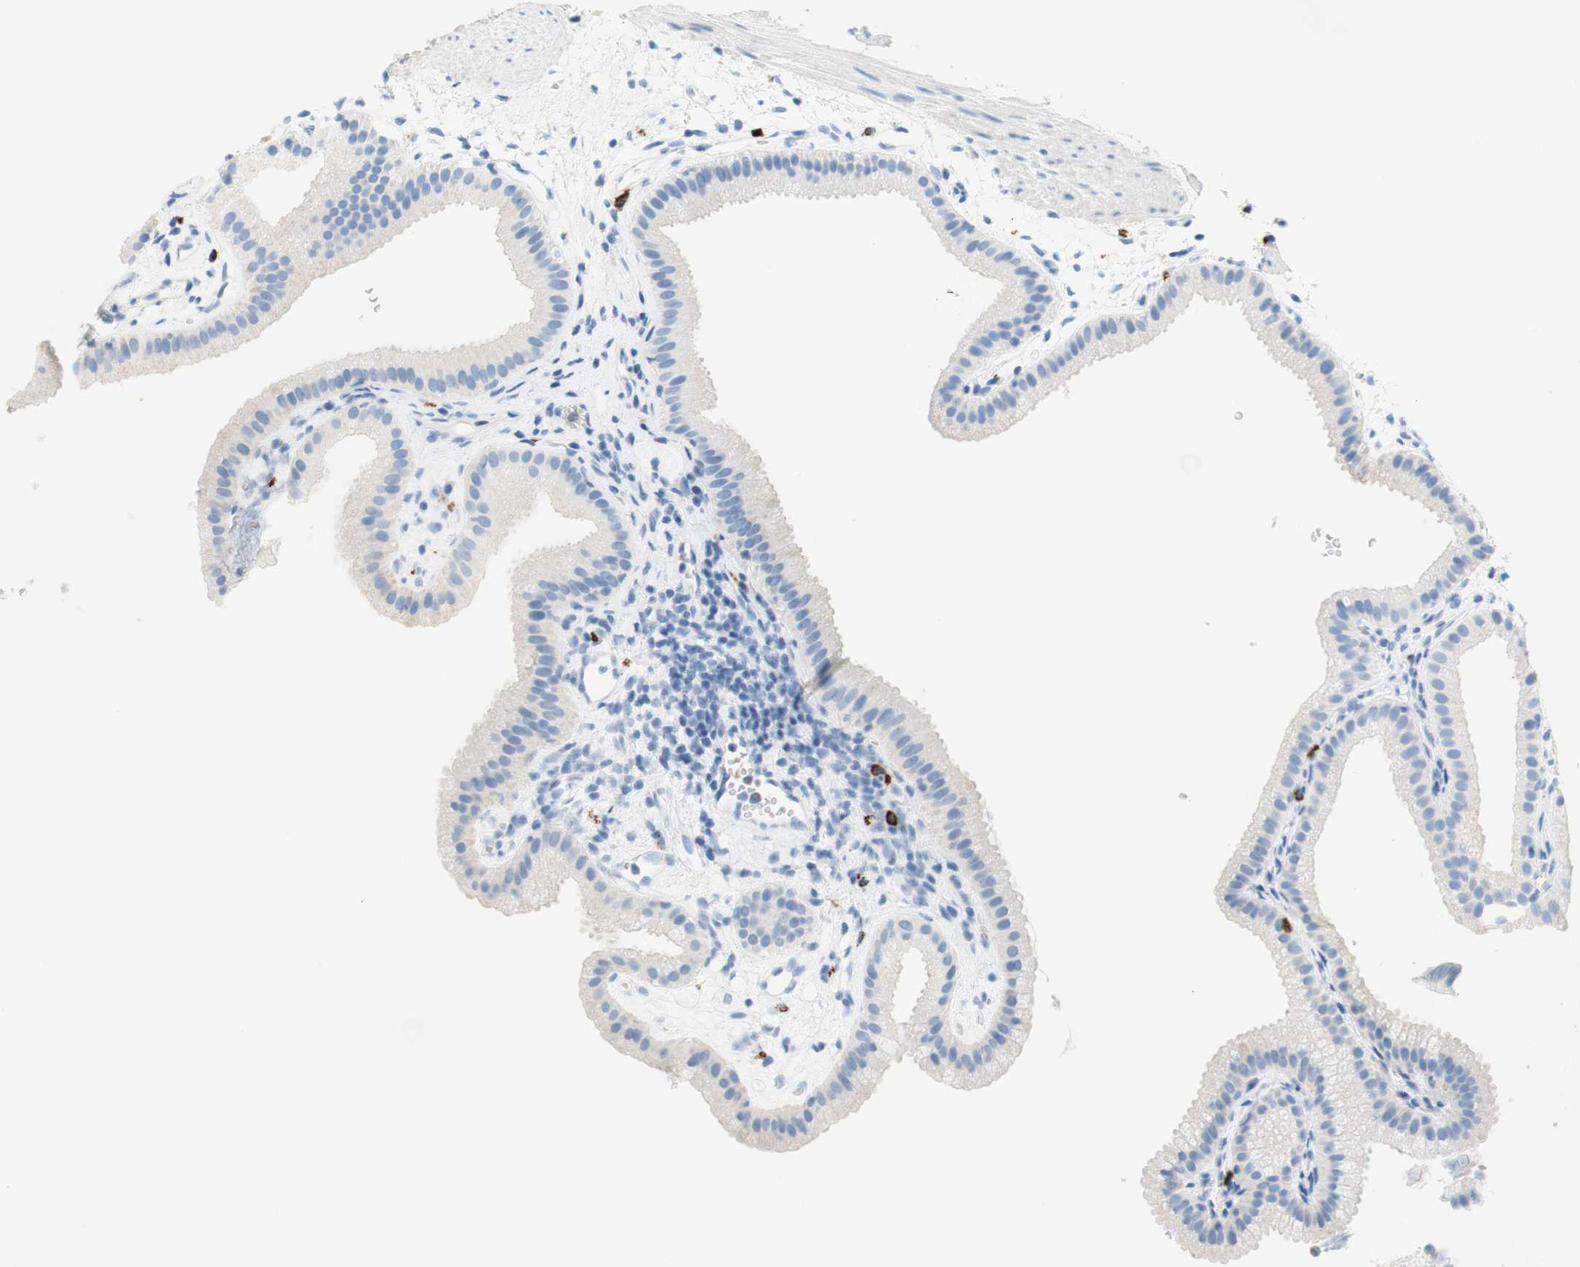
{"staining": {"intensity": "weak", "quantity": "<25%", "location": "cytoplasmic/membranous"}, "tissue": "gallbladder", "cell_type": "Glandular cells", "image_type": "normal", "snomed": [{"axis": "morphology", "description": "Normal tissue, NOS"}, {"axis": "topography", "description": "Gallbladder"}], "caption": "The photomicrograph displays no staining of glandular cells in unremarkable gallbladder.", "gene": "CEACAM1", "patient": {"sex": "female", "age": 64}}